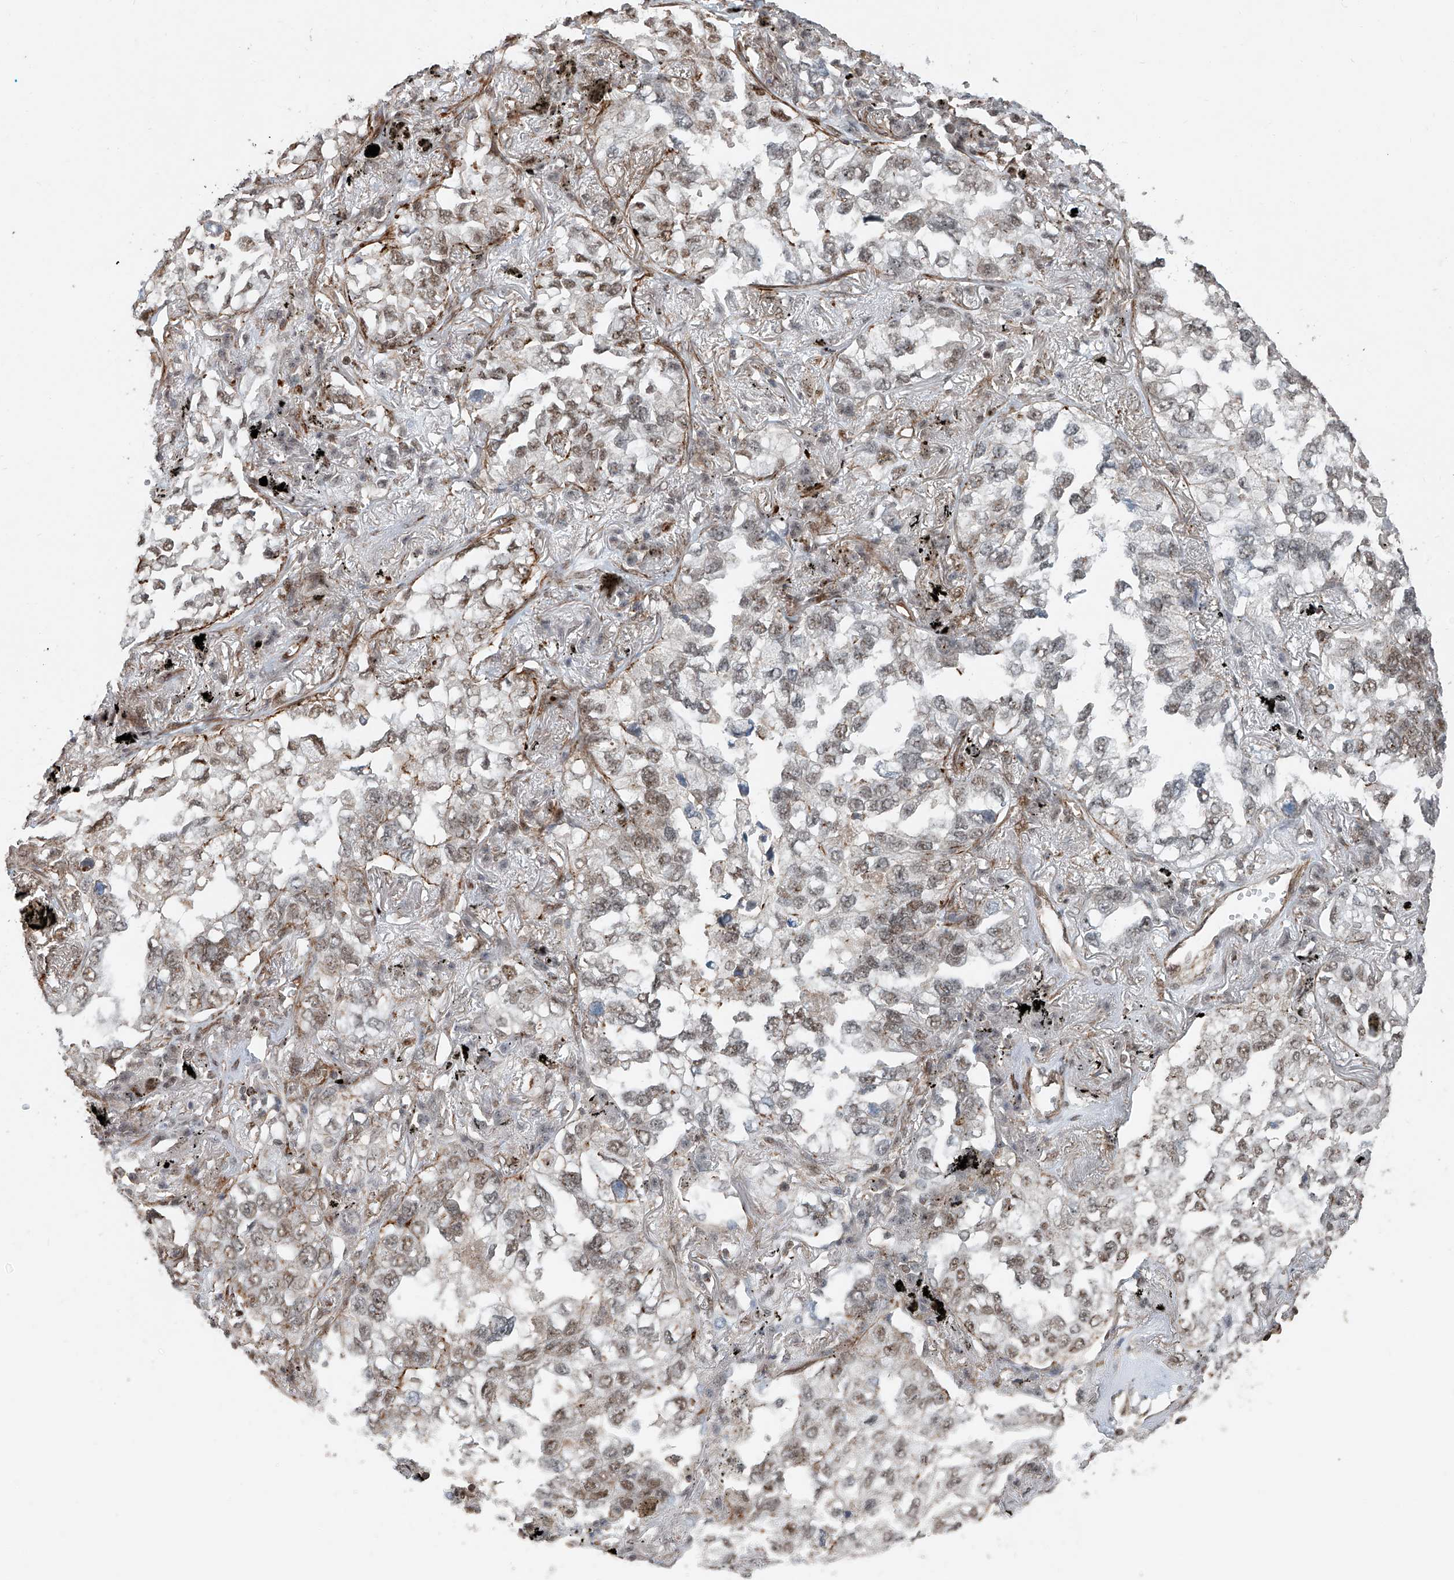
{"staining": {"intensity": "weak", "quantity": "25%-75%", "location": "nuclear"}, "tissue": "lung cancer", "cell_type": "Tumor cells", "image_type": "cancer", "snomed": [{"axis": "morphology", "description": "Adenocarcinoma, NOS"}, {"axis": "topography", "description": "Lung"}], "caption": "Human lung adenocarcinoma stained with a brown dye demonstrates weak nuclear positive positivity in approximately 25%-75% of tumor cells.", "gene": "SDE2", "patient": {"sex": "male", "age": 65}}